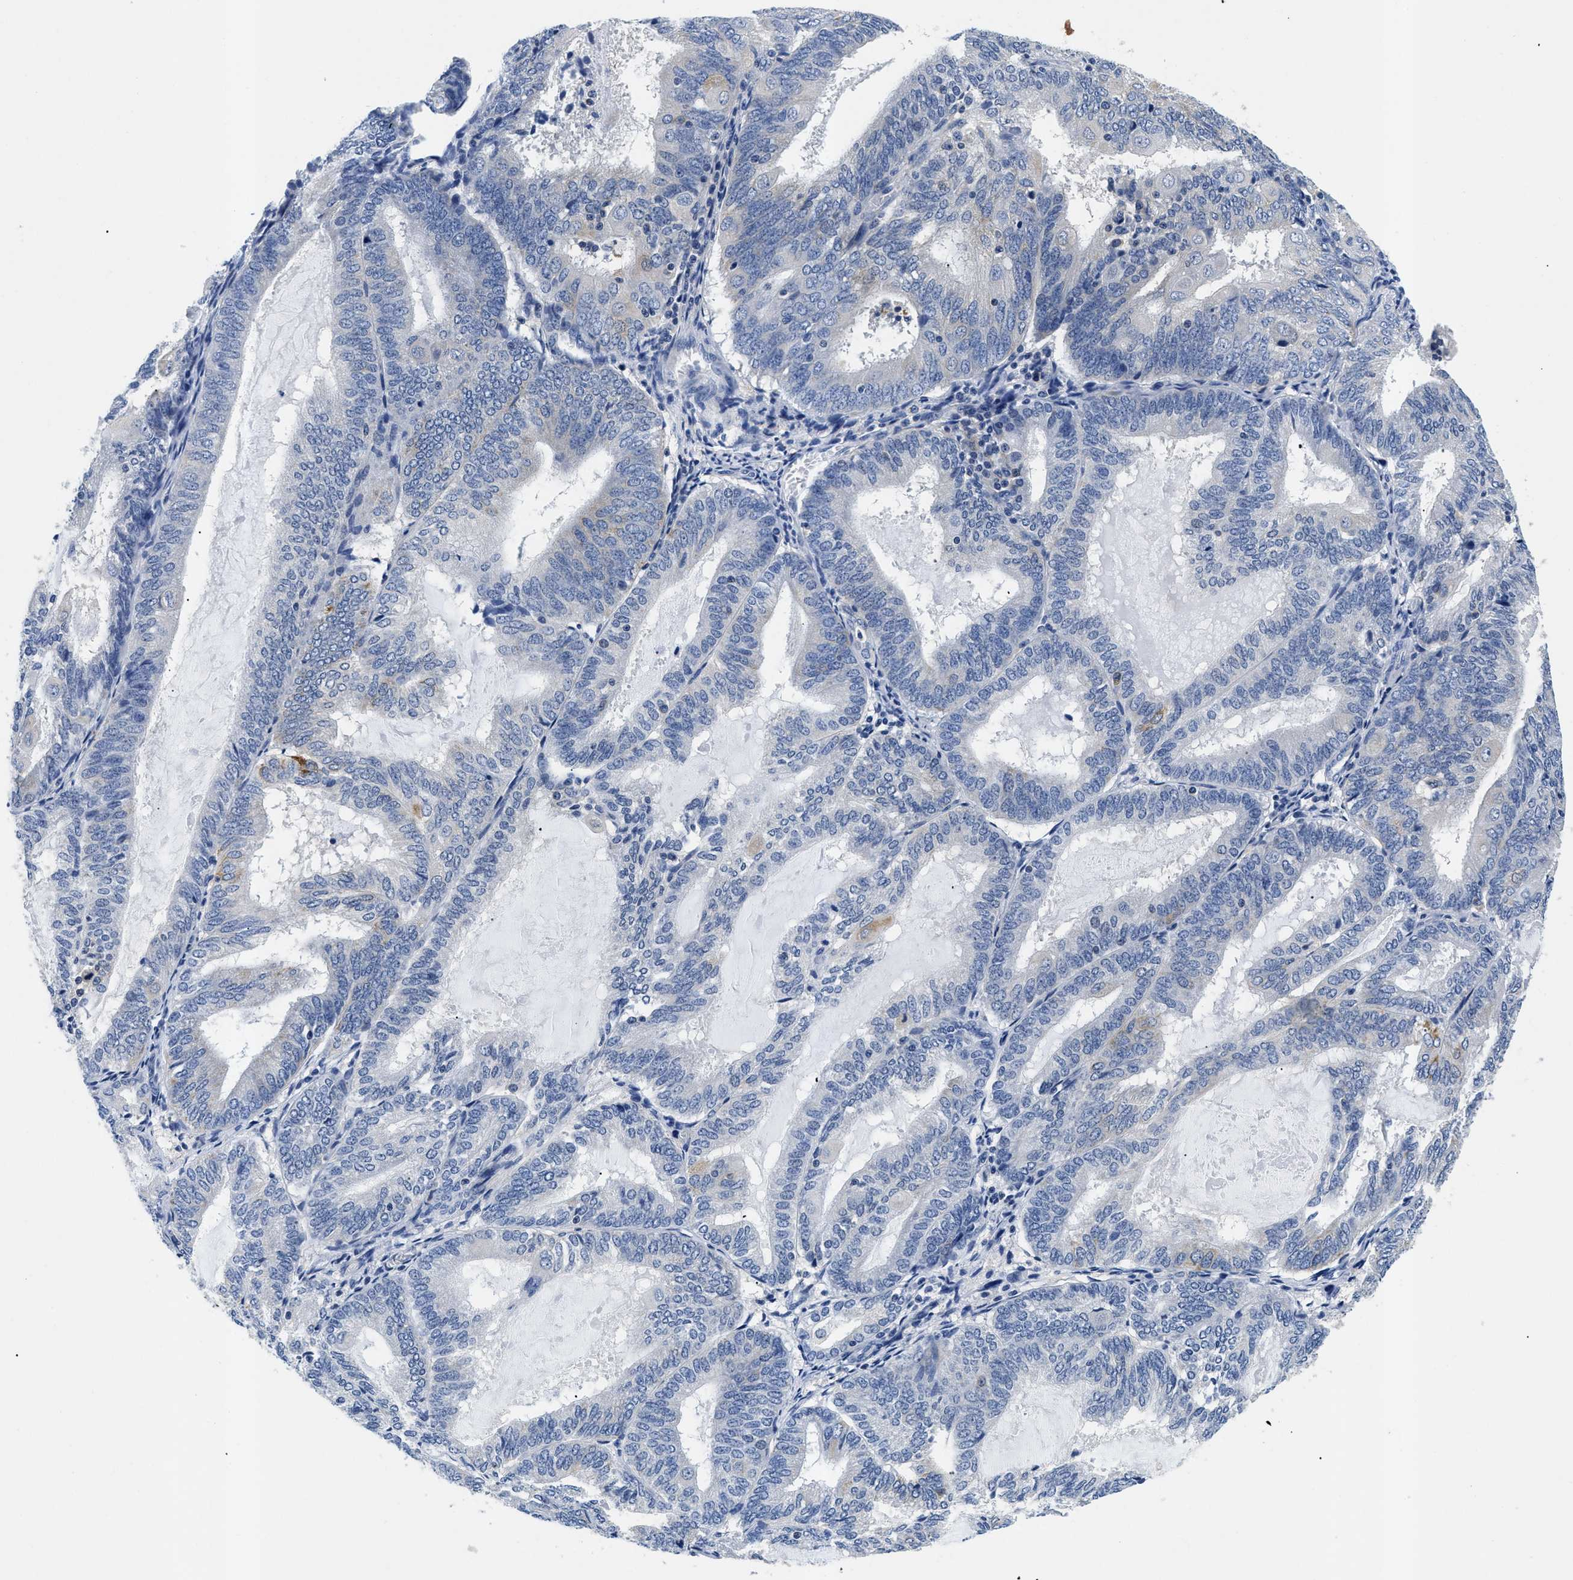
{"staining": {"intensity": "negative", "quantity": "none", "location": "none"}, "tissue": "endometrial cancer", "cell_type": "Tumor cells", "image_type": "cancer", "snomed": [{"axis": "morphology", "description": "Adenocarcinoma, NOS"}, {"axis": "topography", "description": "Endometrium"}], "caption": "High magnification brightfield microscopy of adenocarcinoma (endometrial) stained with DAB (3,3'-diaminobenzidine) (brown) and counterstained with hematoxylin (blue): tumor cells show no significant staining. (DAB (3,3'-diaminobenzidine) IHC with hematoxylin counter stain).", "gene": "MEA1", "patient": {"sex": "female", "age": 81}}